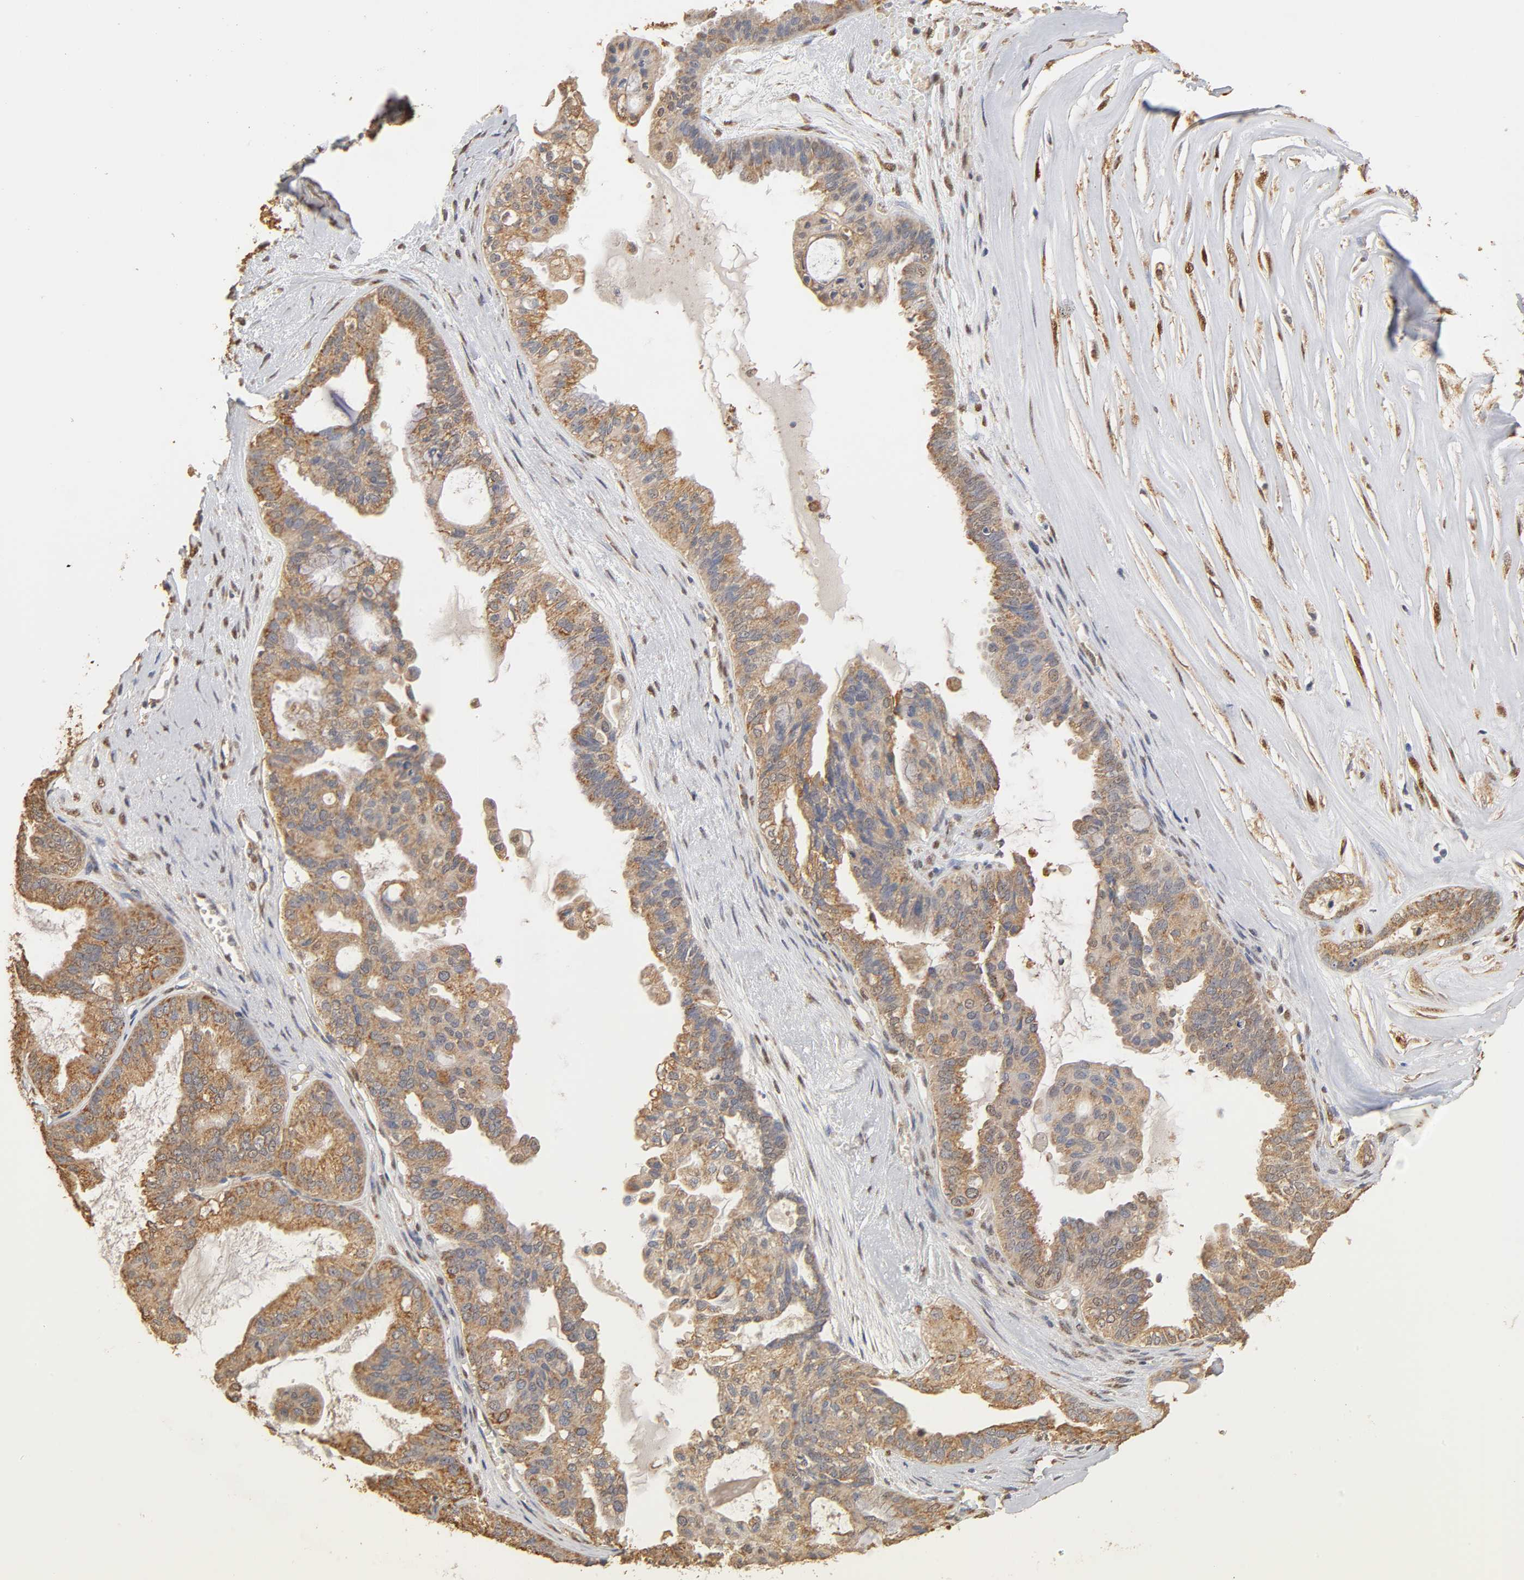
{"staining": {"intensity": "moderate", "quantity": ">75%", "location": "cytoplasmic/membranous"}, "tissue": "ovarian cancer", "cell_type": "Tumor cells", "image_type": "cancer", "snomed": [{"axis": "morphology", "description": "Carcinoma, NOS"}, {"axis": "morphology", "description": "Carcinoma, endometroid"}, {"axis": "topography", "description": "Ovary"}], "caption": "Immunohistochemical staining of human ovarian cancer (carcinoma) reveals medium levels of moderate cytoplasmic/membranous expression in approximately >75% of tumor cells.", "gene": "PKN1", "patient": {"sex": "female", "age": 50}}